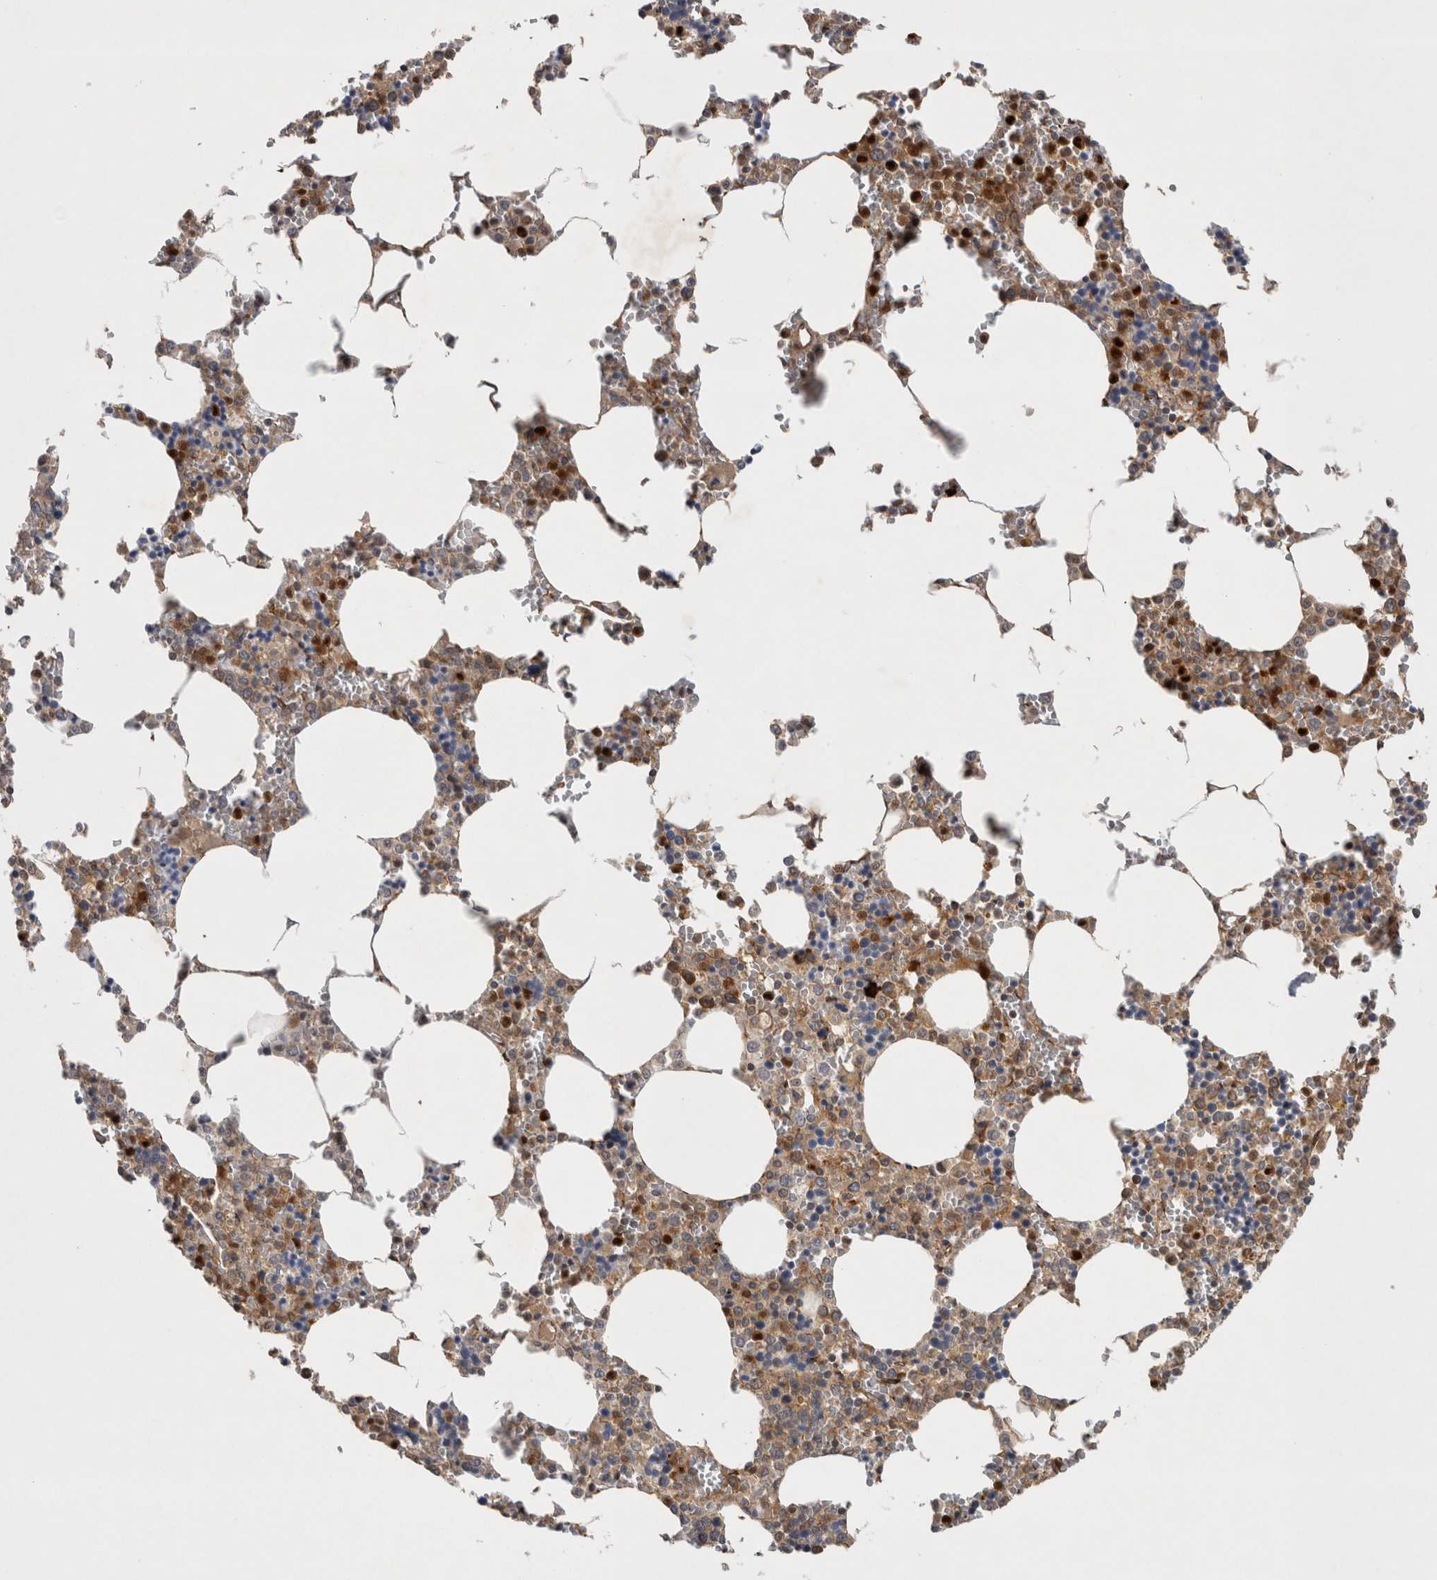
{"staining": {"intensity": "strong", "quantity": "25%-75%", "location": "cytoplasmic/membranous"}, "tissue": "bone marrow", "cell_type": "Hematopoietic cells", "image_type": "normal", "snomed": [{"axis": "morphology", "description": "Normal tissue, NOS"}, {"axis": "topography", "description": "Bone marrow"}], "caption": "Hematopoietic cells show high levels of strong cytoplasmic/membranous positivity in approximately 25%-75% of cells in normal human bone marrow.", "gene": "PDCD2", "patient": {"sex": "male", "age": 70}}